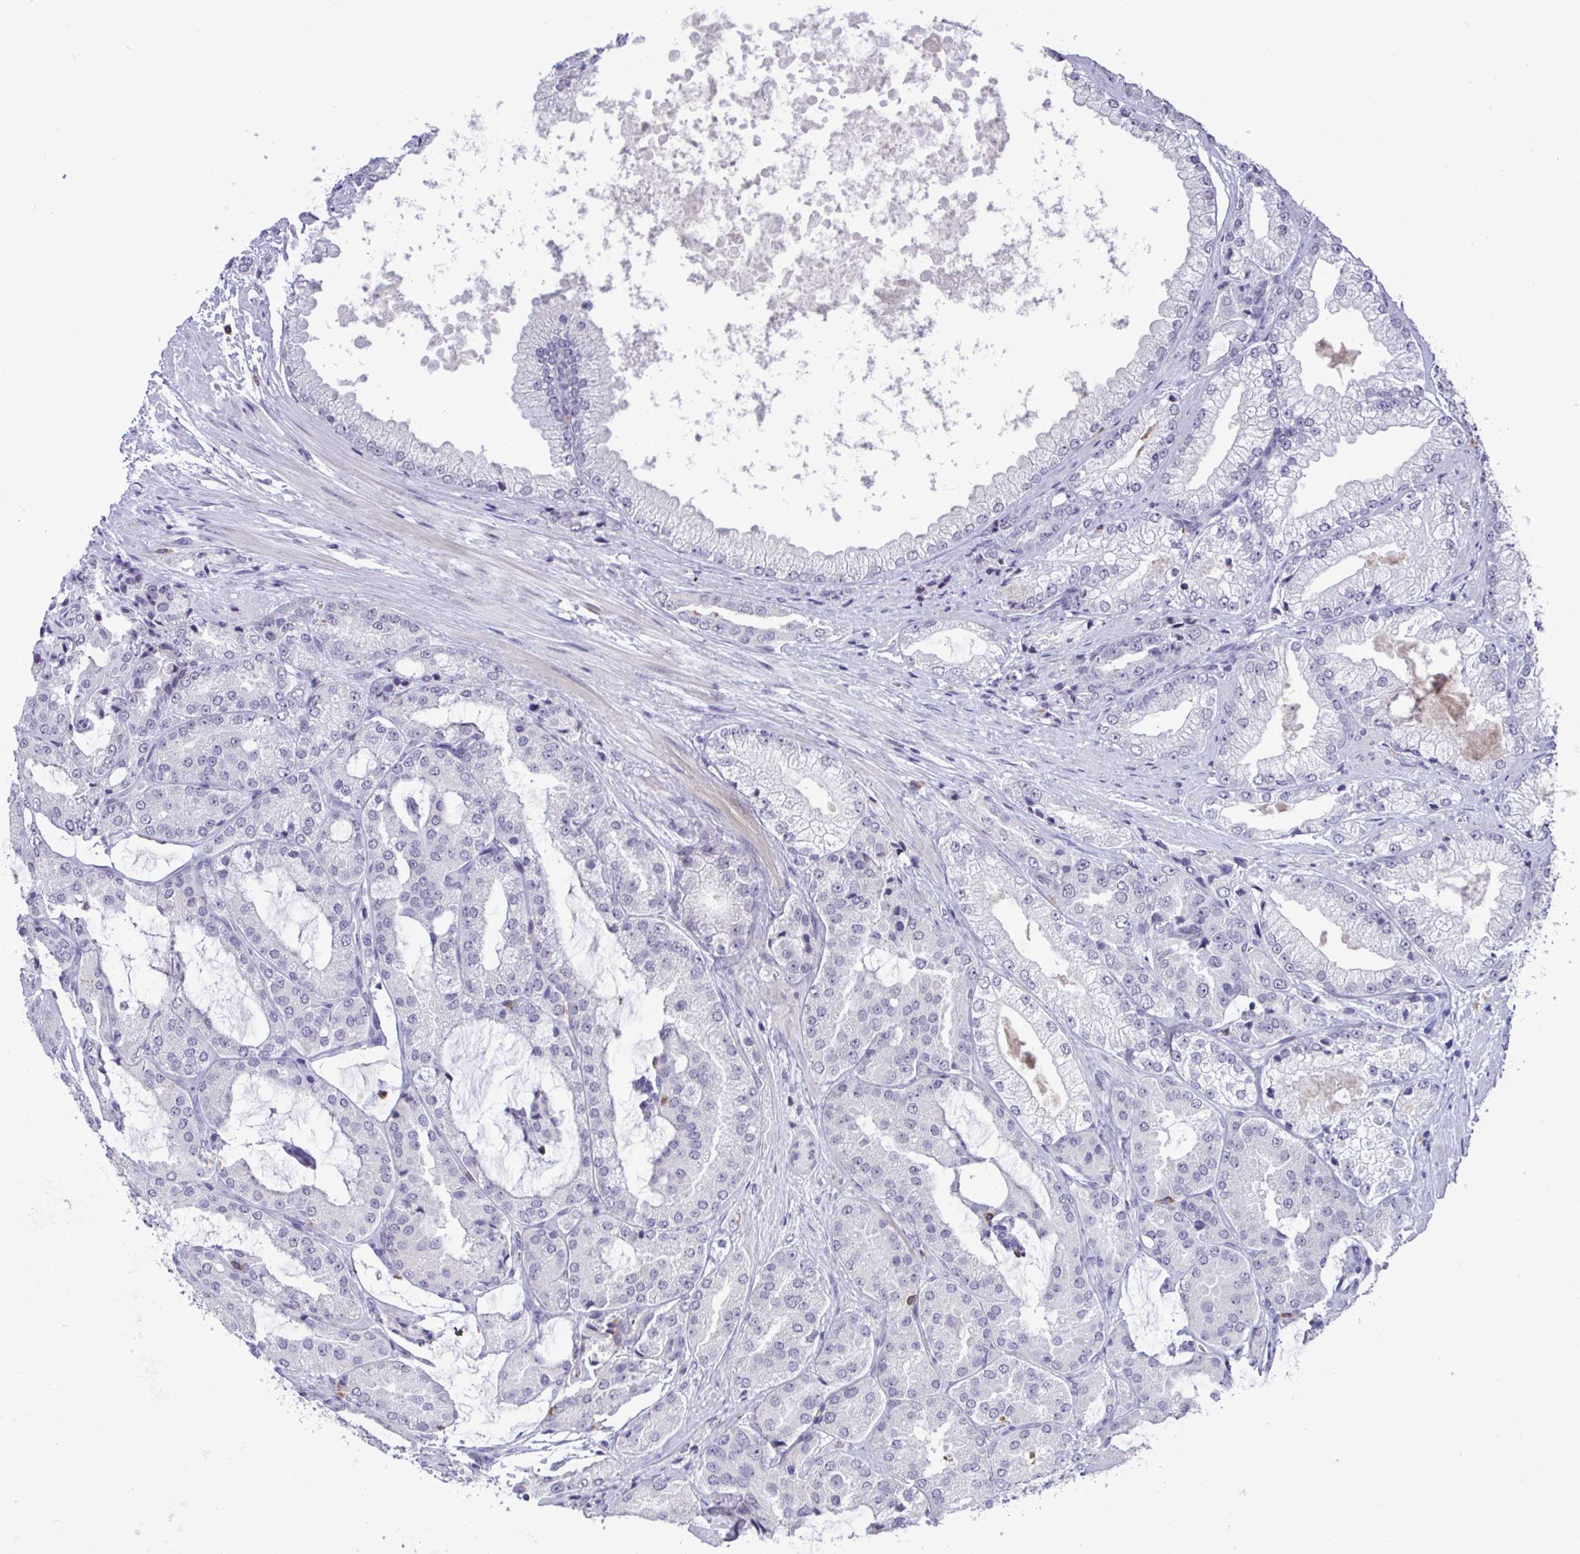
{"staining": {"intensity": "negative", "quantity": "none", "location": "none"}, "tissue": "prostate cancer", "cell_type": "Tumor cells", "image_type": "cancer", "snomed": [{"axis": "morphology", "description": "Adenocarcinoma, High grade"}, {"axis": "topography", "description": "Prostate"}], "caption": "There is no significant expression in tumor cells of prostate cancer.", "gene": "YBX2", "patient": {"sex": "male", "age": 68}}